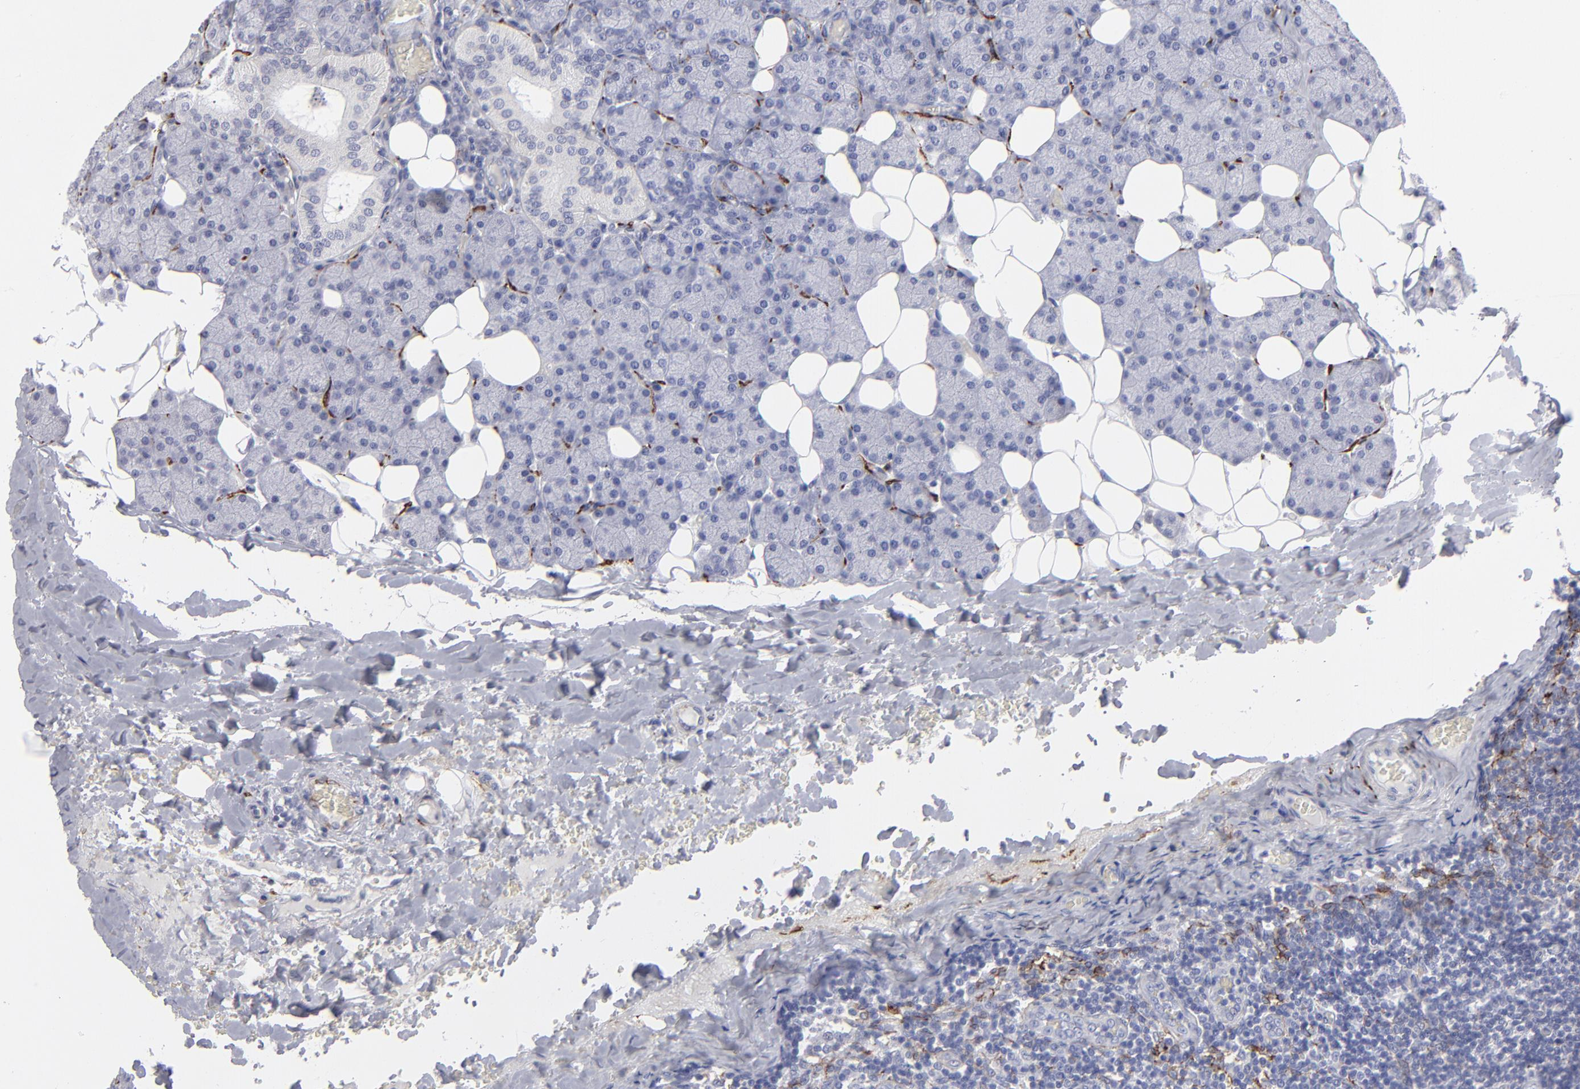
{"staining": {"intensity": "negative", "quantity": "none", "location": "none"}, "tissue": "lymph node", "cell_type": "Germinal center cells", "image_type": "normal", "snomed": [{"axis": "morphology", "description": "Normal tissue, NOS"}, {"axis": "topography", "description": "Lymph node"}, {"axis": "topography", "description": "Salivary gland"}], "caption": "Micrograph shows no significant protein staining in germinal center cells of unremarkable lymph node. Brightfield microscopy of immunohistochemistry (IHC) stained with DAB (3,3'-diaminobenzidine) (brown) and hematoxylin (blue), captured at high magnification.", "gene": "CADM3", "patient": {"sex": "male", "age": 8}}